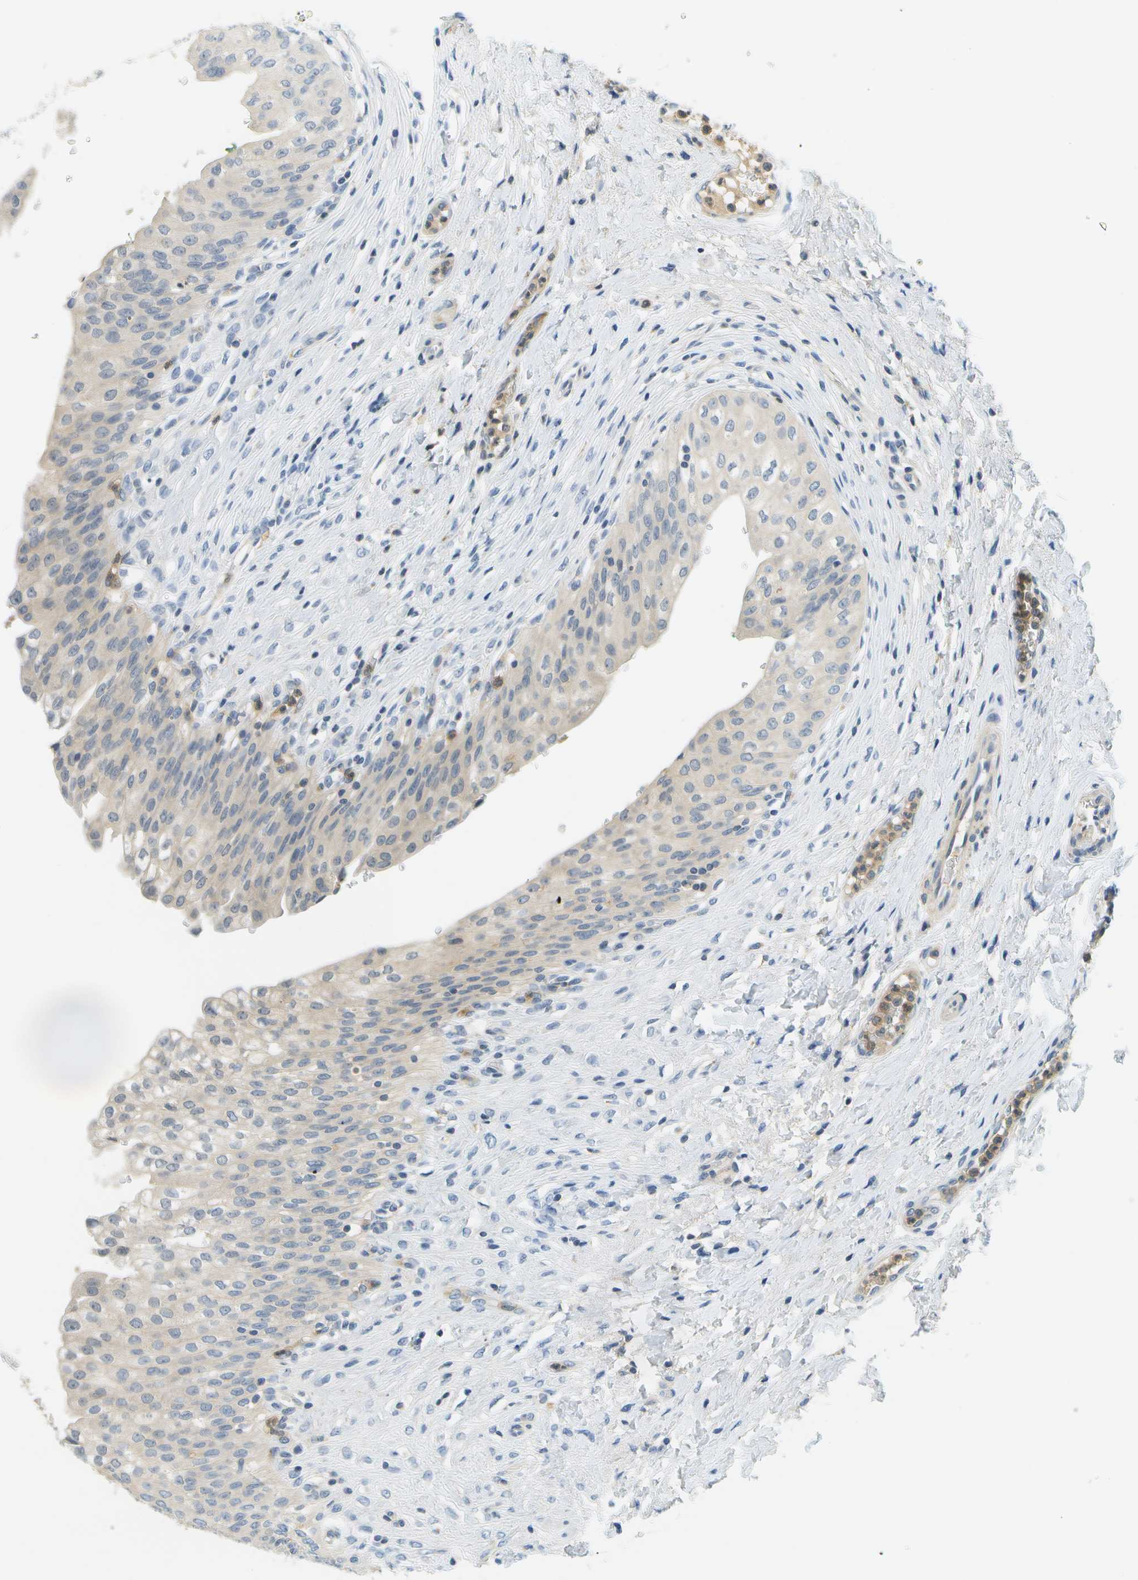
{"staining": {"intensity": "weak", "quantity": "<25%", "location": "cytoplasmic/membranous"}, "tissue": "urinary bladder", "cell_type": "Urothelial cells", "image_type": "normal", "snomed": [{"axis": "morphology", "description": "Urothelial carcinoma, High grade"}, {"axis": "topography", "description": "Urinary bladder"}], "caption": "Human urinary bladder stained for a protein using immunohistochemistry (IHC) reveals no expression in urothelial cells.", "gene": "RASGRP2", "patient": {"sex": "male", "age": 46}}